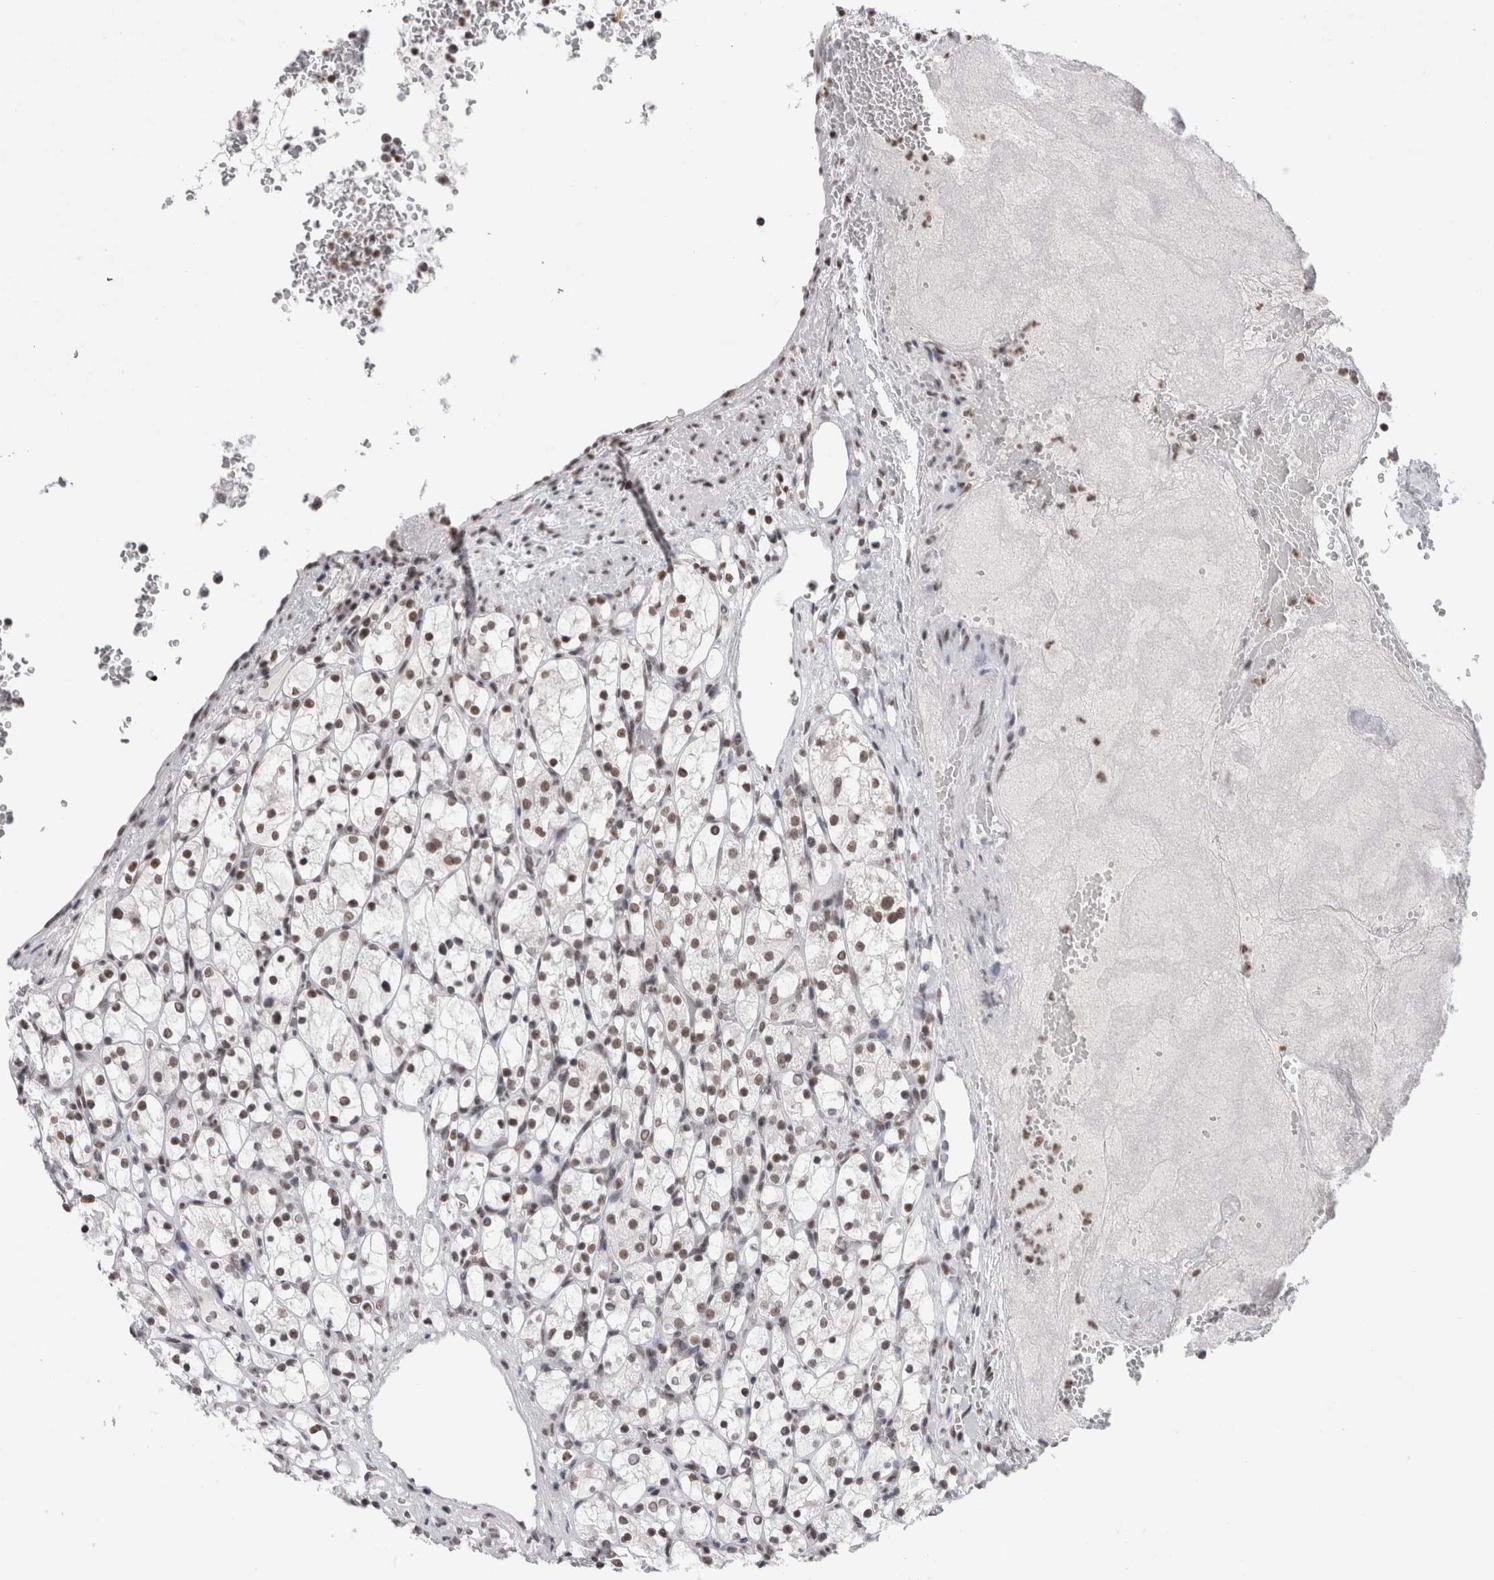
{"staining": {"intensity": "moderate", "quantity": ">75%", "location": "nuclear"}, "tissue": "renal cancer", "cell_type": "Tumor cells", "image_type": "cancer", "snomed": [{"axis": "morphology", "description": "Adenocarcinoma, NOS"}, {"axis": "topography", "description": "Kidney"}], "caption": "This is a histology image of immunohistochemistry (IHC) staining of renal adenocarcinoma, which shows moderate staining in the nuclear of tumor cells.", "gene": "SMC1A", "patient": {"sex": "female", "age": 69}}